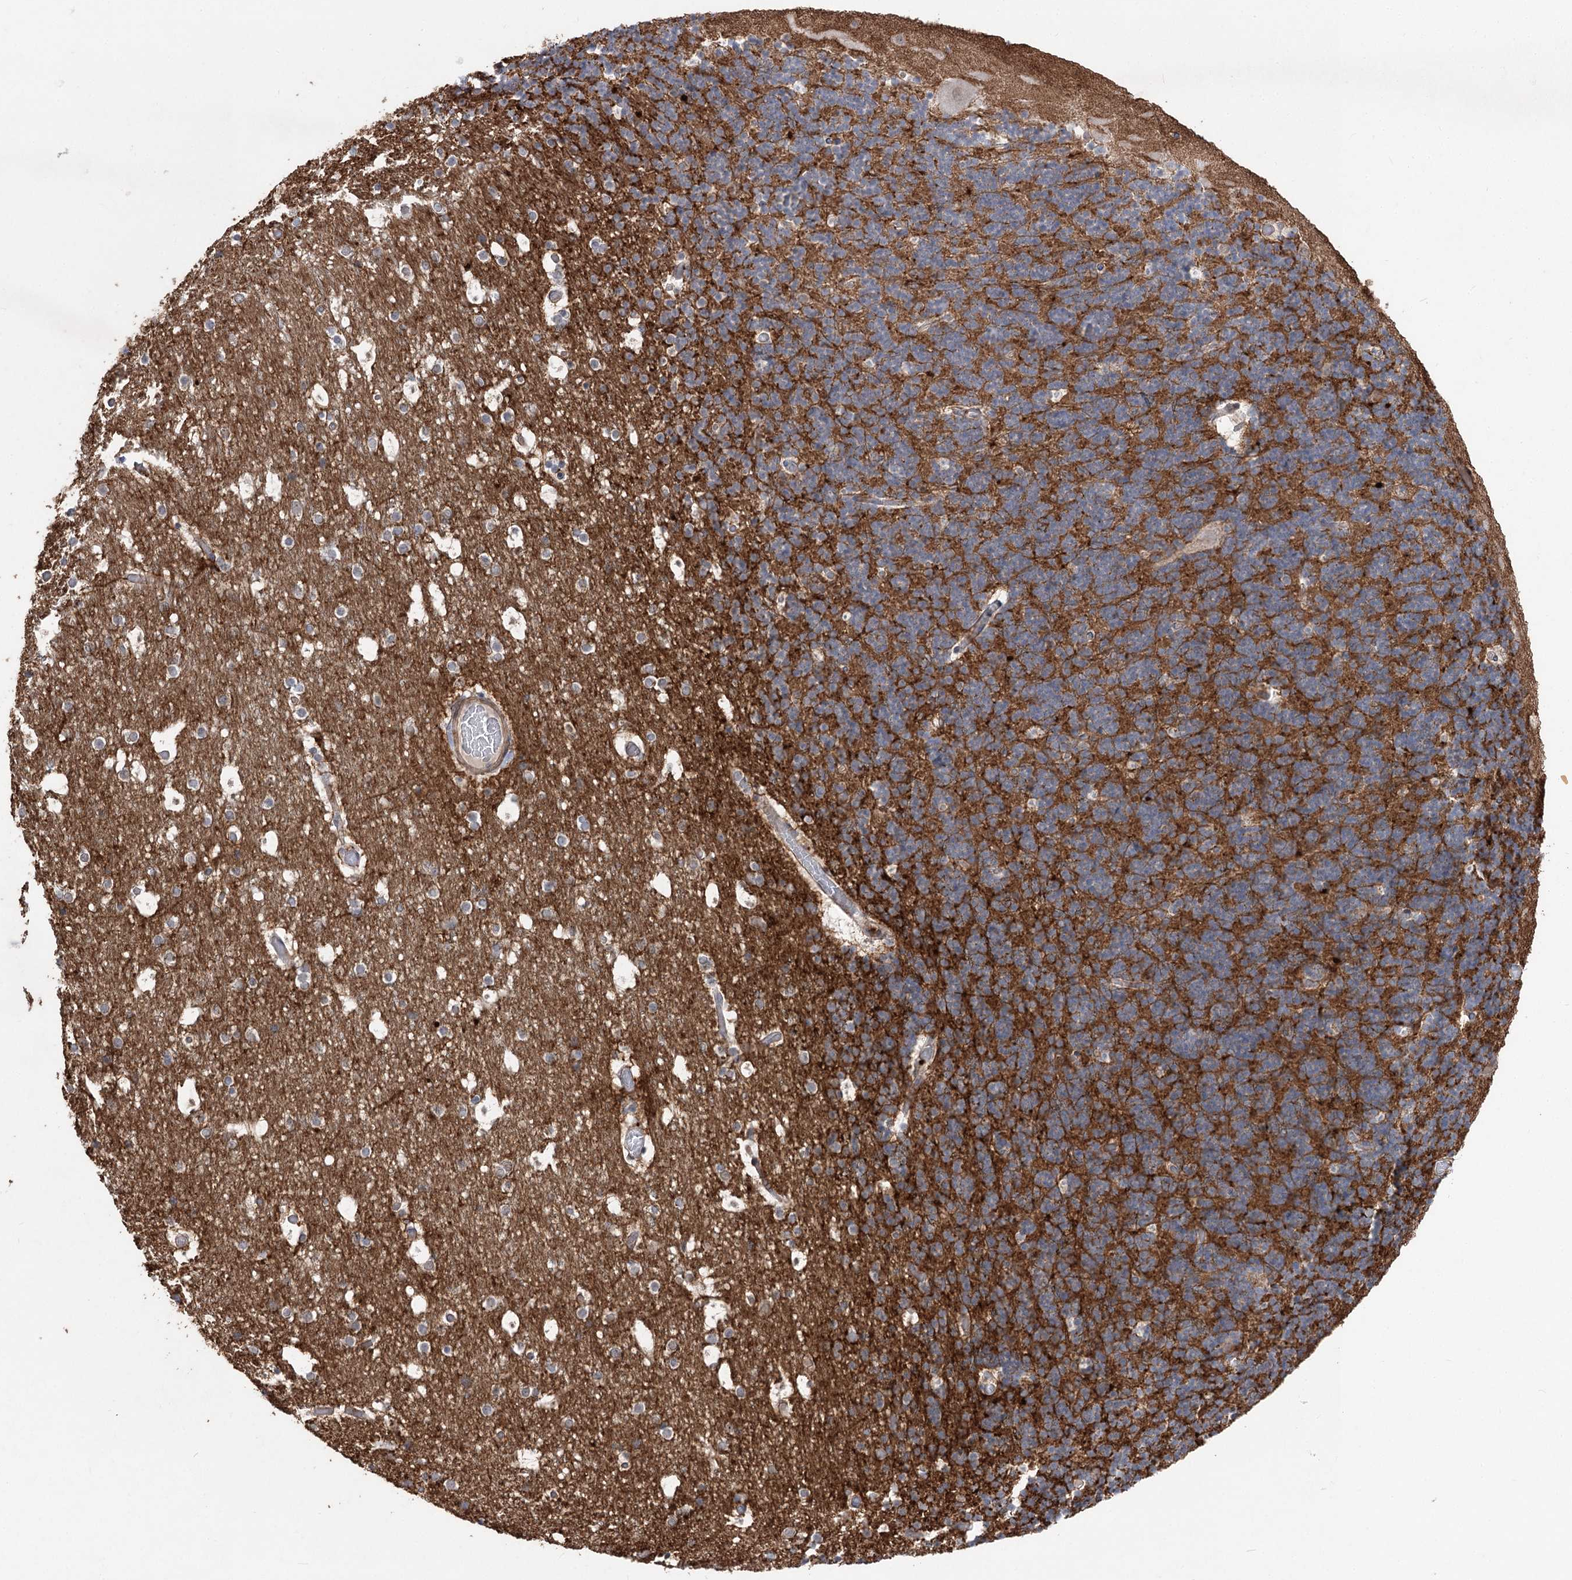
{"staining": {"intensity": "moderate", "quantity": "25%-75%", "location": "cytoplasmic/membranous"}, "tissue": "cerebellum", "cell_type": "Cells in granular layer", "image_type": "normal", "snomed": [{"axis": "morphology", "description": "Normal tissue, NOS"}, {"axis": "topography", "description": "Cerebellum"}], "caption": "Brown immunohistochemical staining in normal cerebellum shows moderate cytoplasmic/membranous positivity in about 25%-75% of cells in granular layer.", "gene": "SCN11A", "patient": {"sex": "male", "age": 57}}